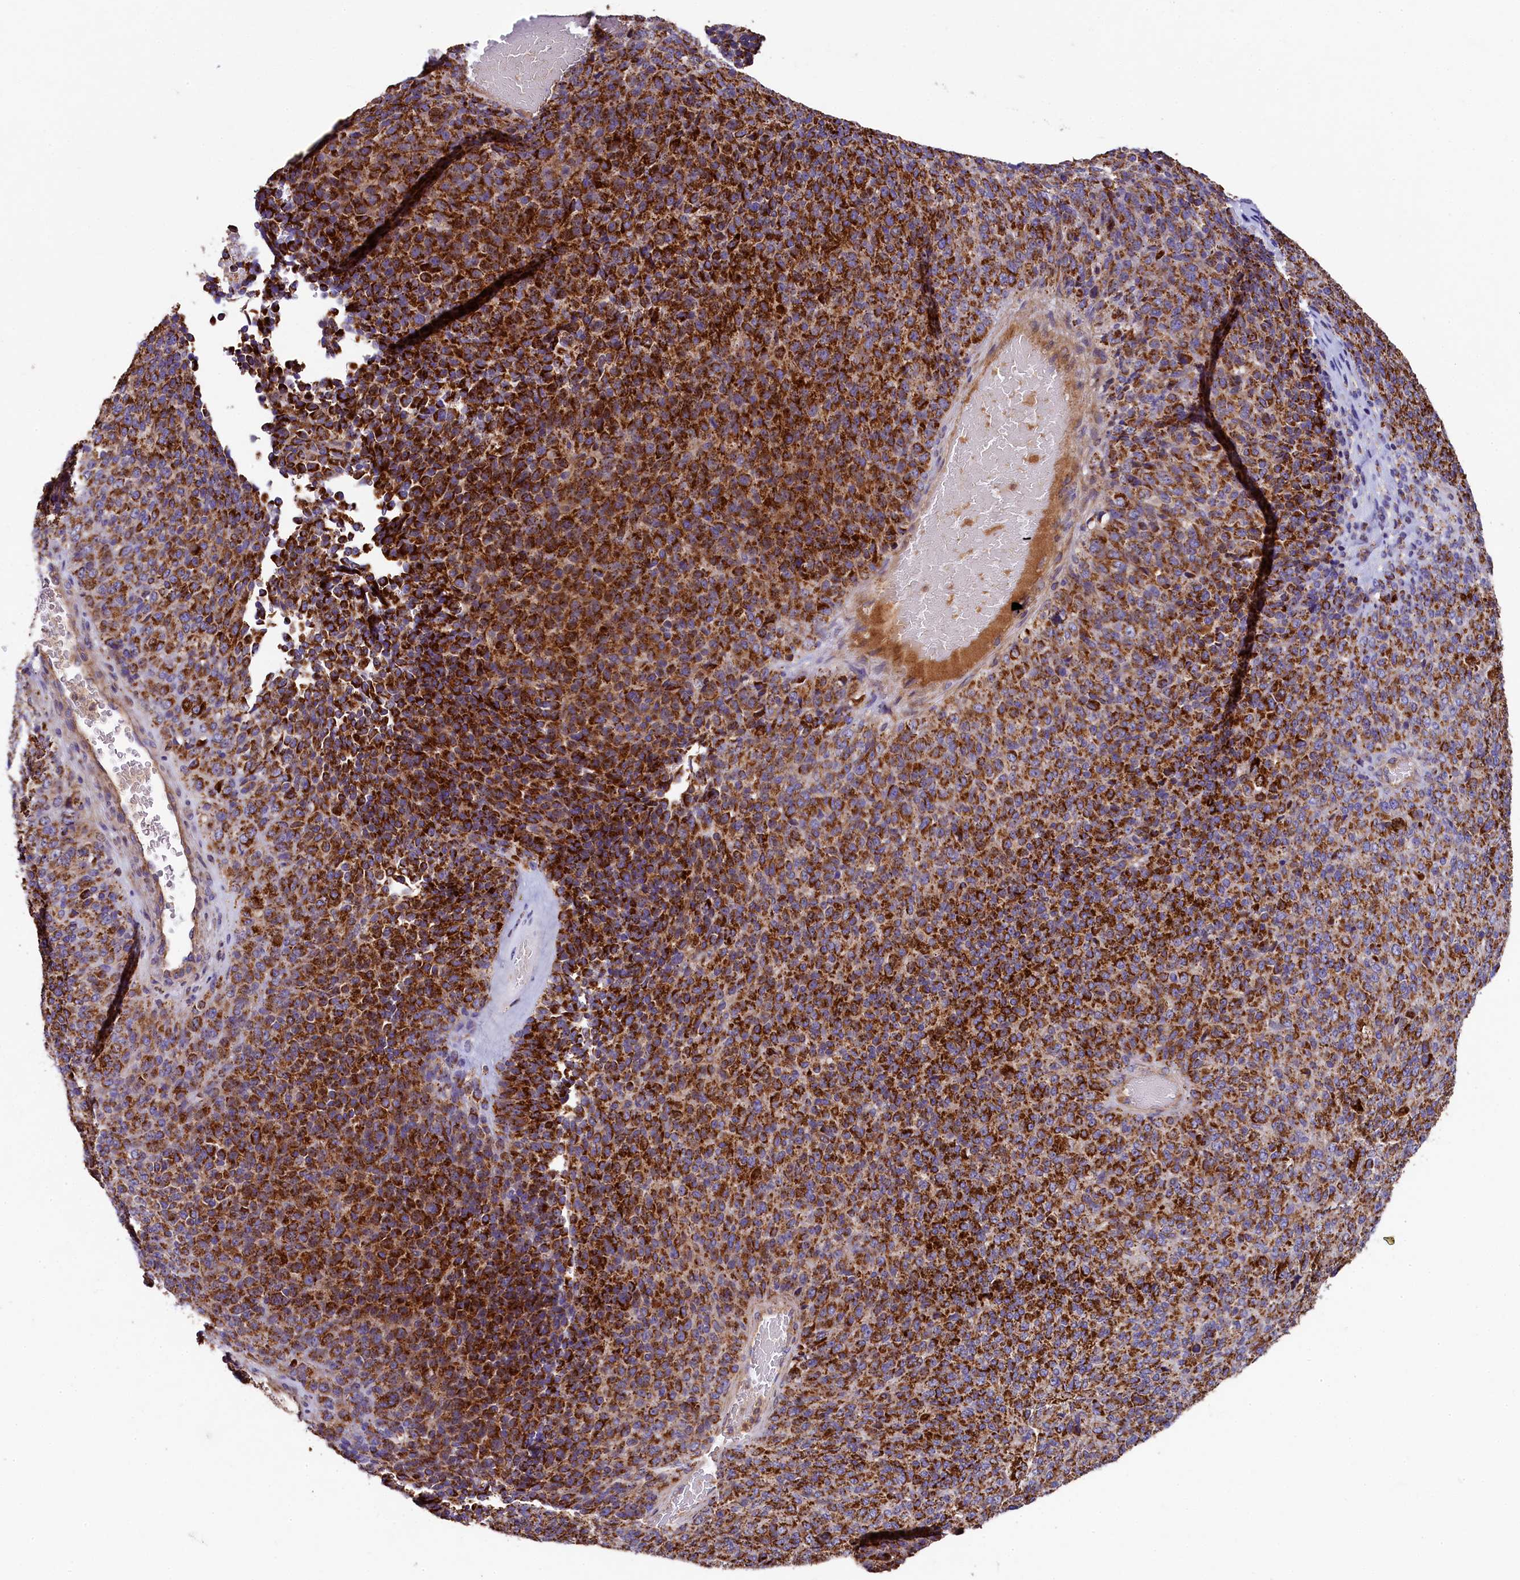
{"staining": {"intensity": "strong", "quantity": ">75%", "location": "cytoplasmic/membranous"}, "tissue": "melanoma", "cell_type": "Tumor cells", "image_type": "cancer", "snomed": [{"axis": "morphology", "description": "Malignant melanoma, Metastatic site"}, {"axis": "topography", "description": "Brain"}], "caption": "Protein positivity by immunohistochemistry (IHC) shows strong cytoplasmic/membranous positivity in about >75% of tumor cells in malignant melanoma (metastatic site).", "gene": "CLYBL", "patient": {"sex": "female", "age": 56}}